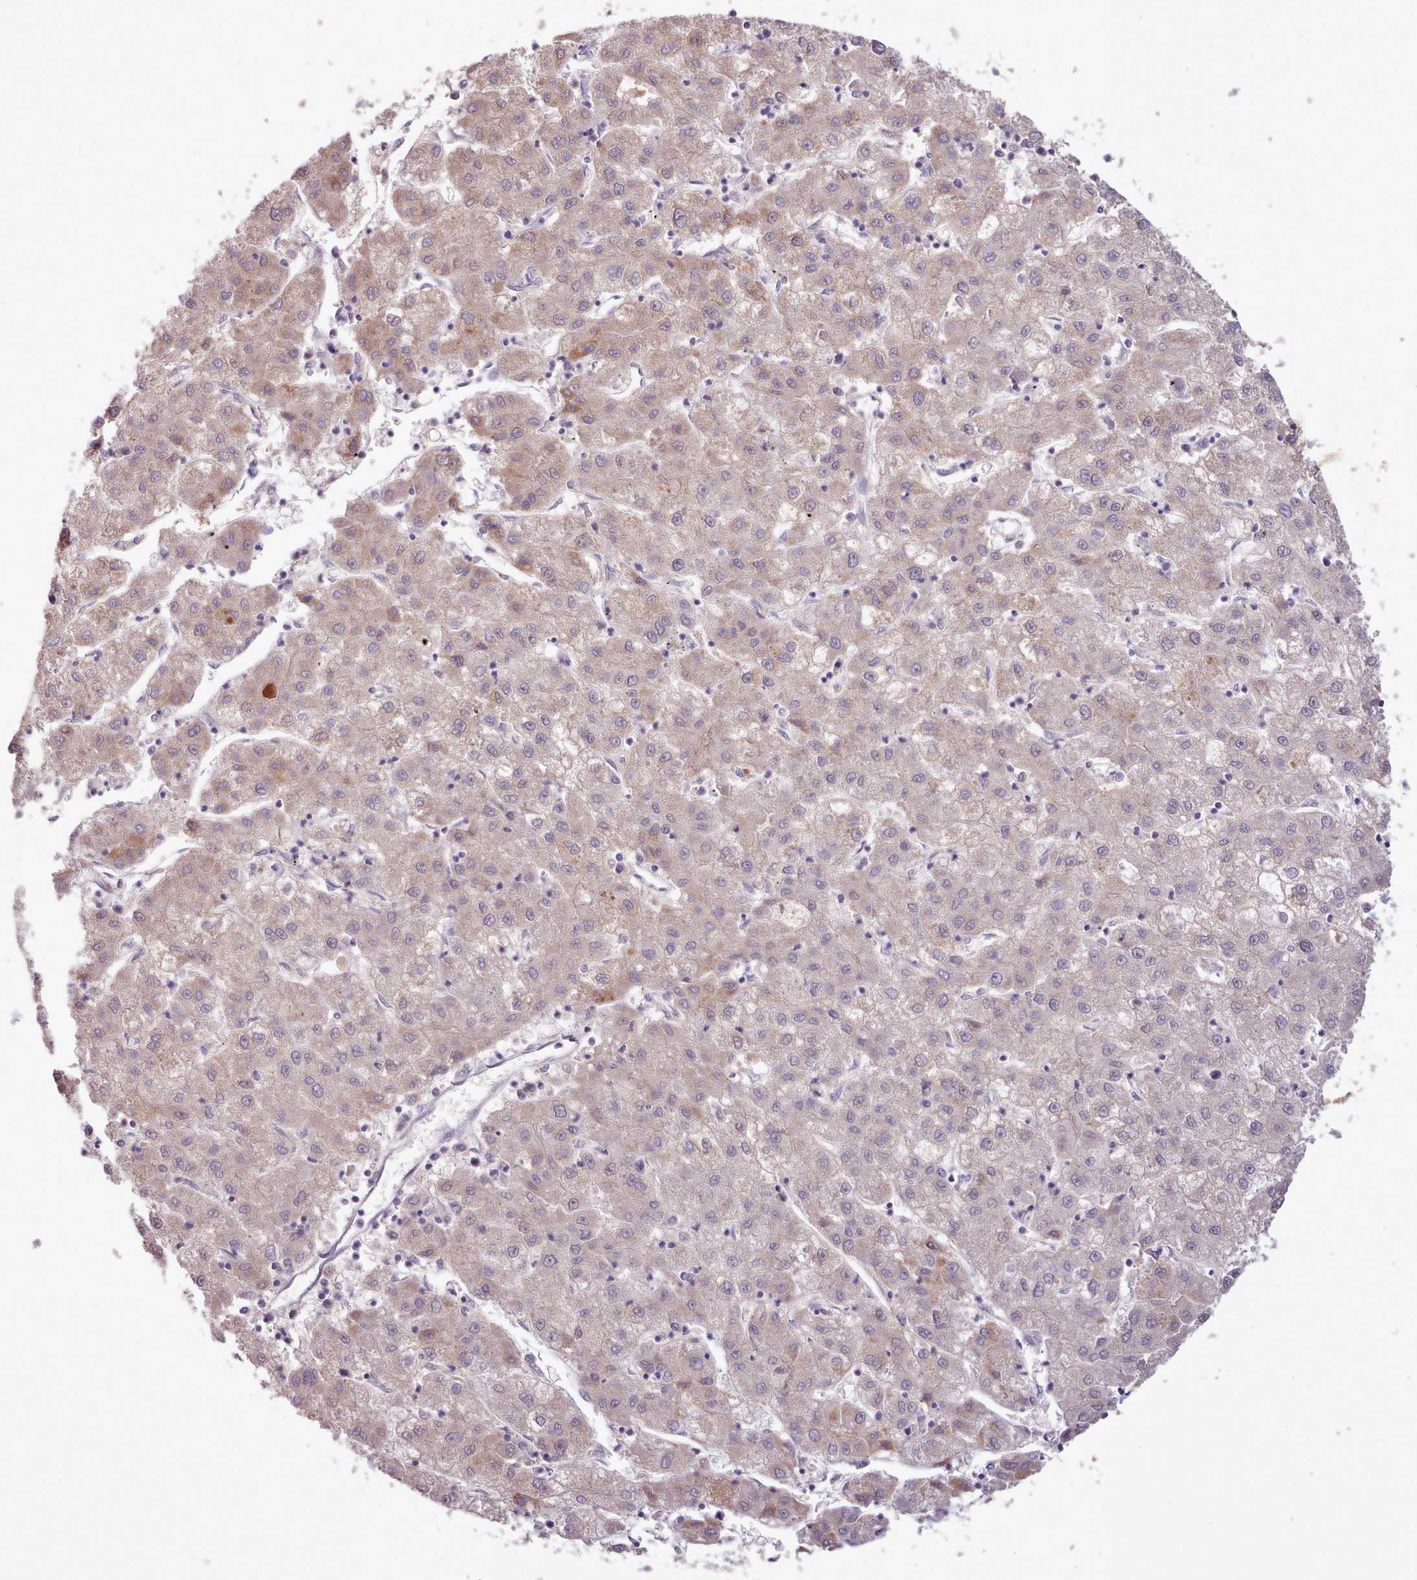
{"staining": {"intensity": "weak", "quantity": ">75%", "location": "cytoplasmic/membranous"}, "tissue": "liver cancer", "cell_type": "Tumor cells", "image_type": "cancer", "snomed": [{"axis": "morphology", "description": "Carcinoma, Hepatocellular, NOS"}, {"axis": "topography", "description": "Liver"}], "caption": "Tumor cells display low levels of weak cytoplasmic/membranous expression in approximately >75% of cells in liver hepatocellular carcinoma. (Brightfield microscopy of DAB IHC at high magnification).", "gene": "ZNF607", "patient": {"sex": "male", "age": 72}}